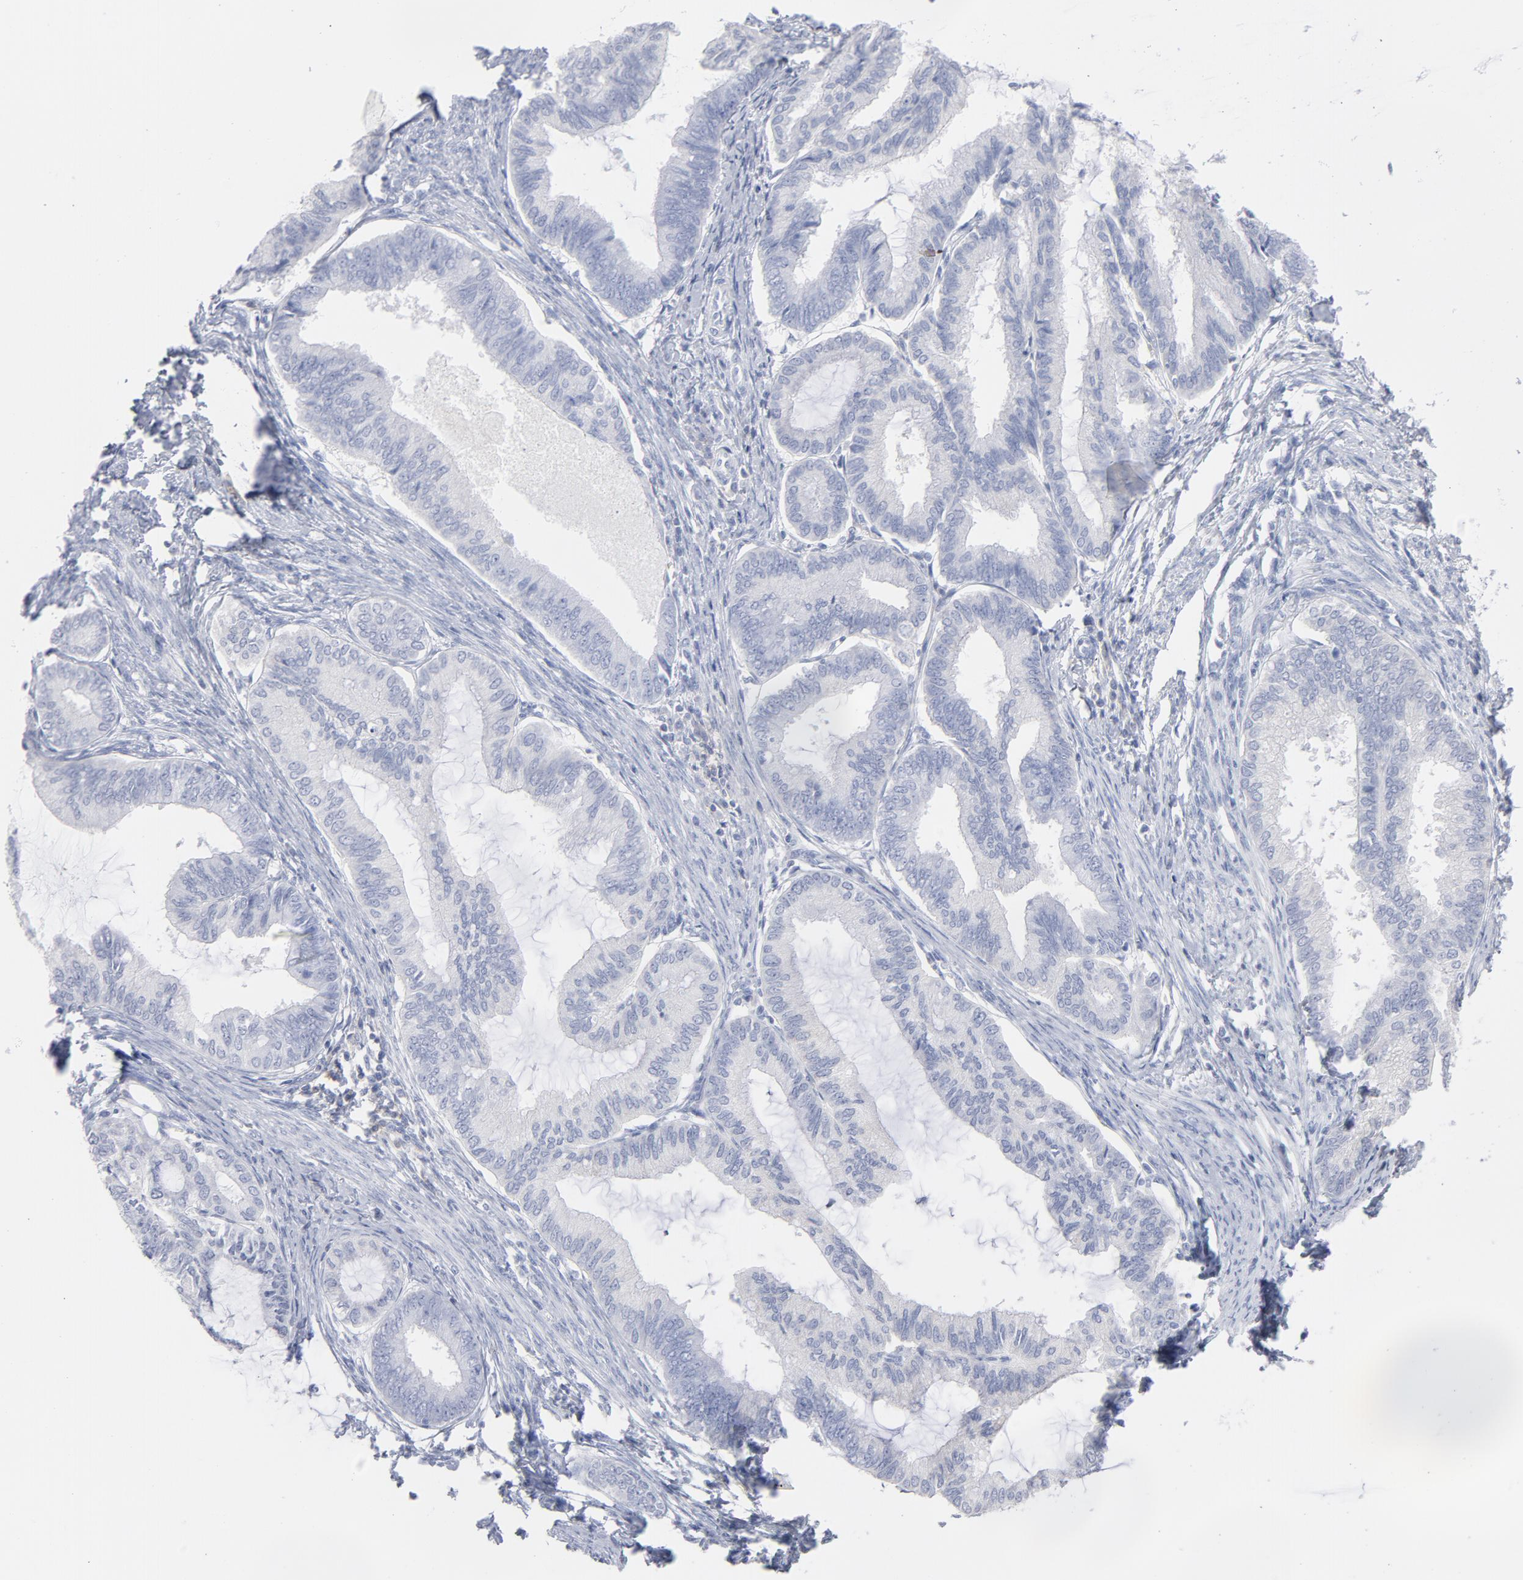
{"staining": {"intensity": "negative", "quantity": "none", "location": "none"}, "tissue": "endometrial cancer", "cell_type": "Tumor cells", "image_type": "cancer", "snomed": [{"axis": "morphology", "description": "Adenocarcinoma, NOS"}, {"axis": "topography", "description": "Endometrium"}], "caption": "Immunohistochemical staining of endometrial adenocarcinoma displays no significant positivity in tumor cells.", "gene": "P2RY8", "patient": {"sex": "female", "age": 86}}